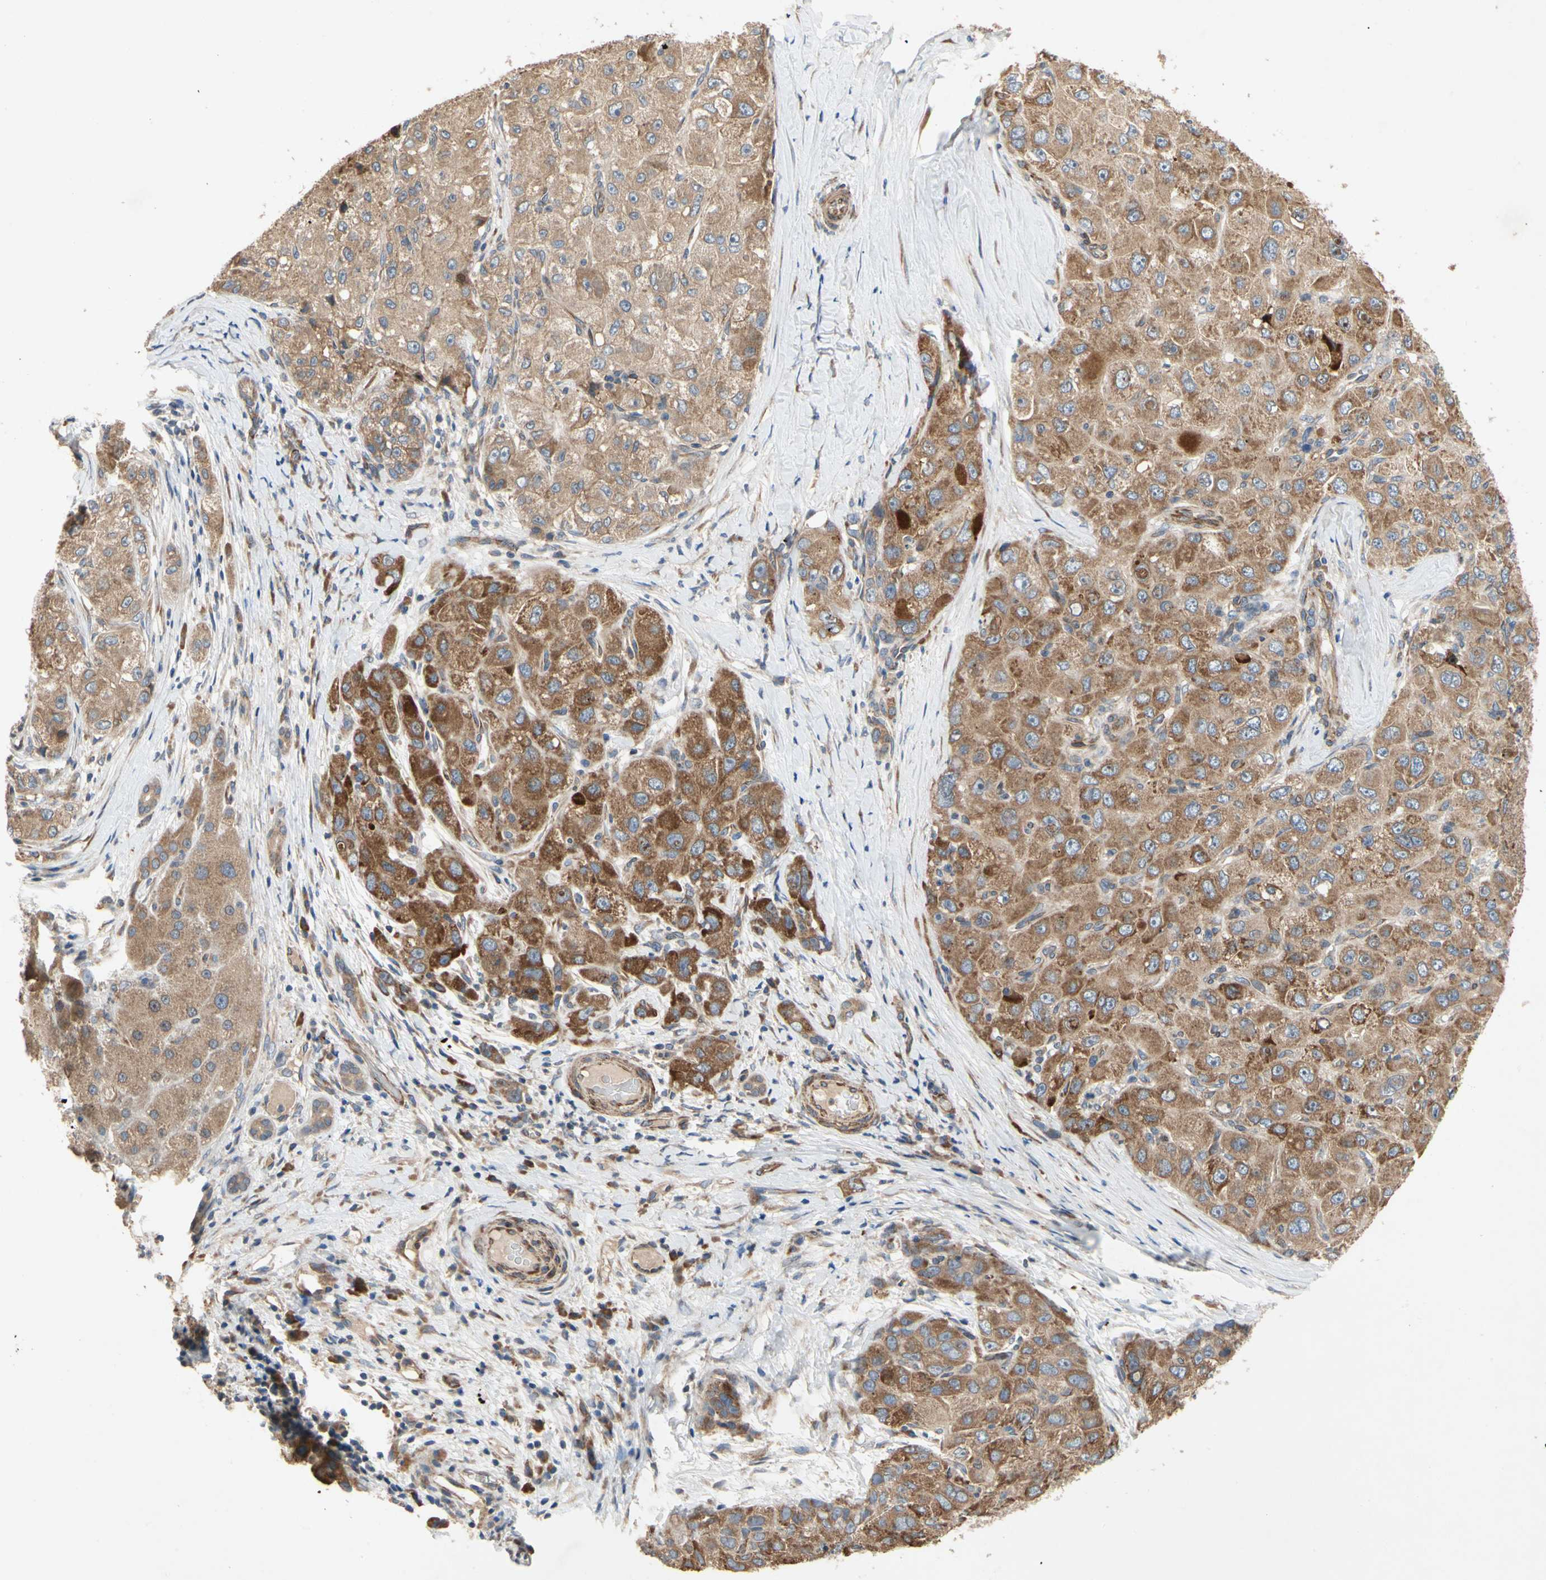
{"staining": {"intensity": "moderate", "quantity": ">75%", "location": "cytoplasmic/membranous"}, "tissue": "liver cancer", "cell_type": "Tumor cells", "image_type": "cancer", "snomed": [{"axis": "morphology", "description": "Carcinoma, Hepatocellular, NOS"}, {"axis": "topography", "description": "Liver"}], "caption": "The histopathology image reveals staining of liver cancer, revealing moderate cytoplasmic/membranous protein staining (brown color) within tumor cells. The staining was performed using DAB, with brown indicating positive protein expression. Nuclei are stained blue with hematoxylin.", "gene": "XYLT1", "patient": {"sex": "male", "age": 80}}